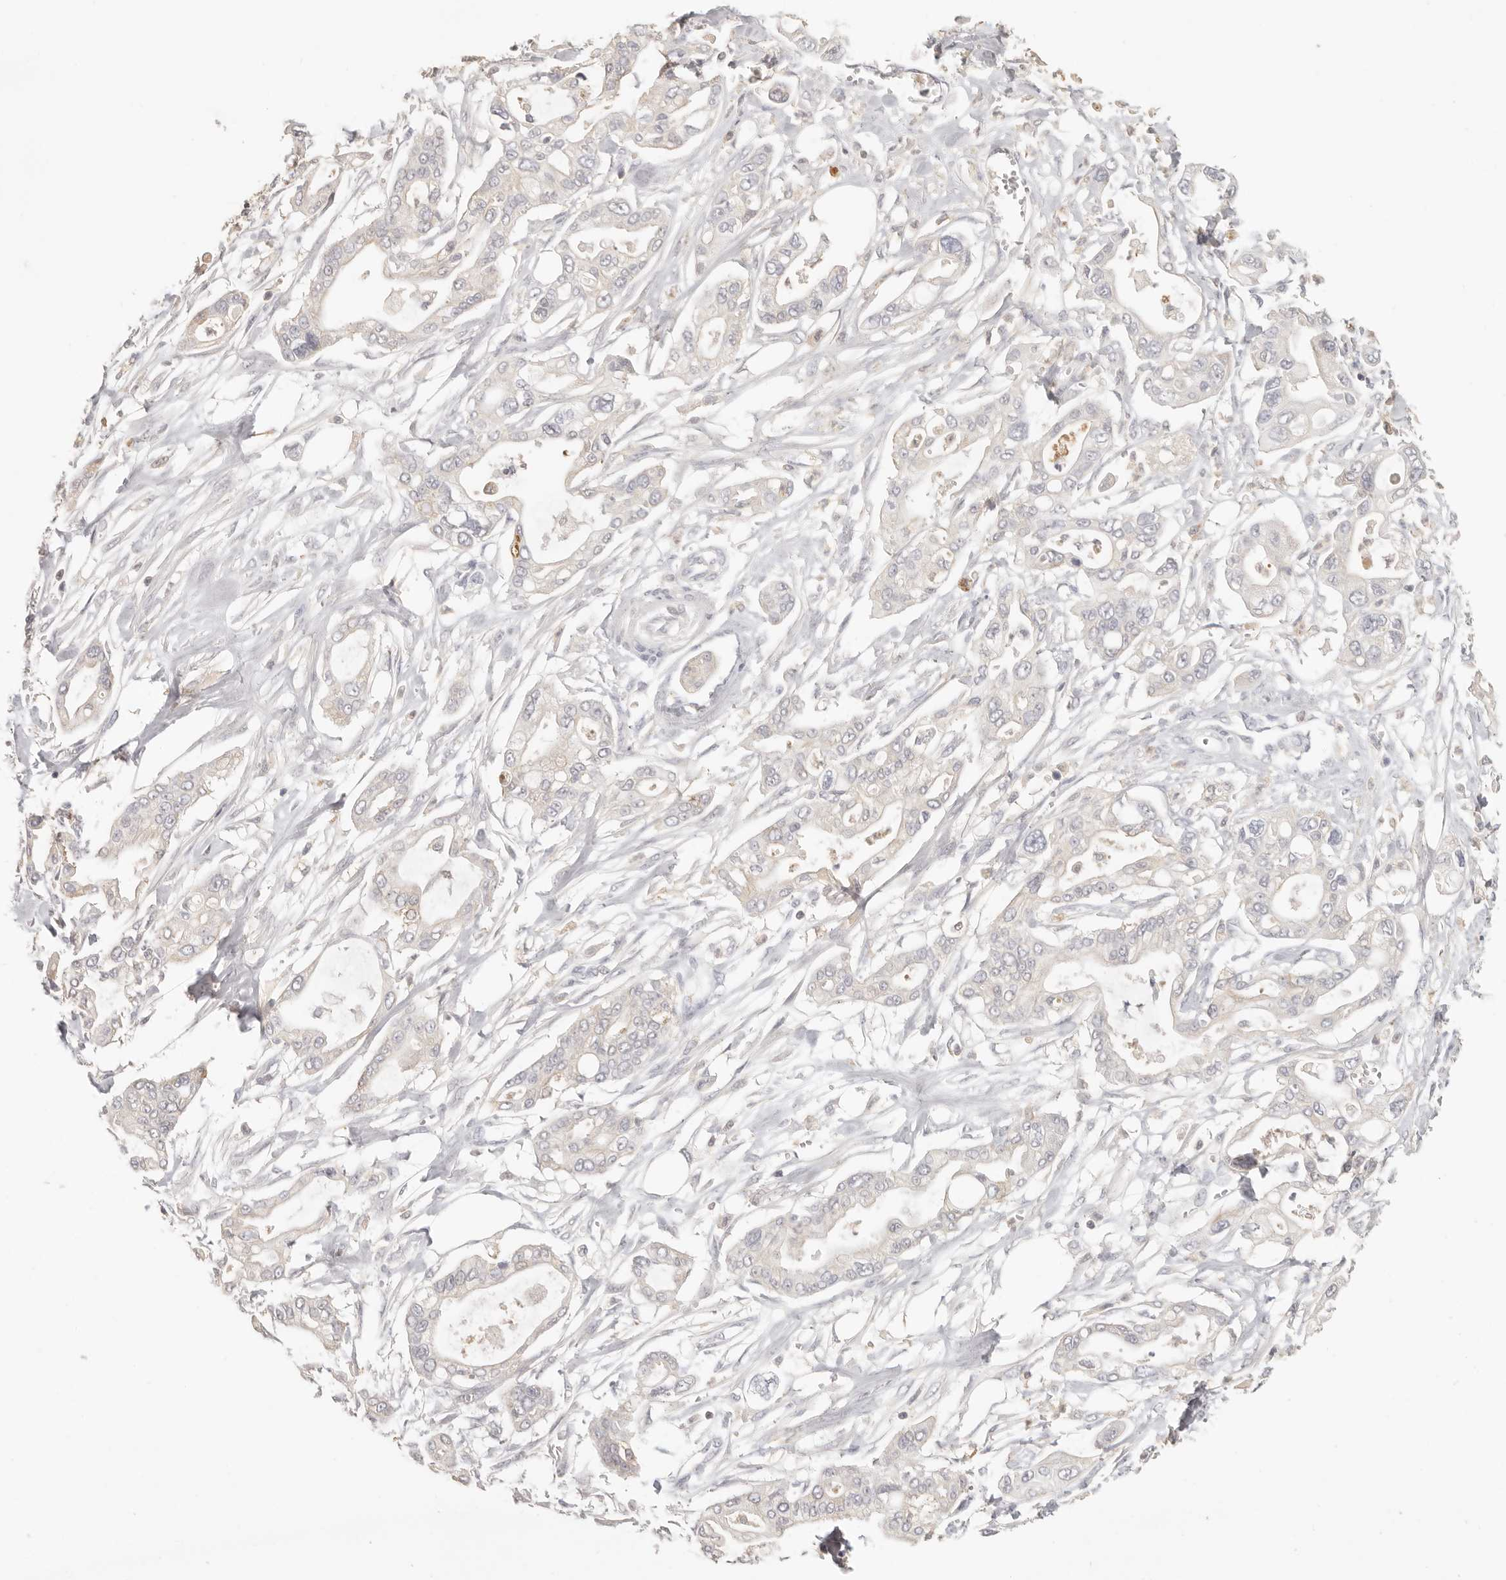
{"staining": {"intensity": "negative", "quantity": "none", "location": "none"}, "tissue": "pancreatic cancer", "cell_type": "Tumor cells", "image_type": "cancer", "snomed": [{"axis": "morphology", "description": "Adenocarcinoma, NOS"}, {"axis": "topography", "description": "Pancreas"}], "caption": "DAB (3,3'-diaminobenzidine) immunohistochemical staining of pancreatic cancer (adenocarcinoma) reveals no significant staining in tumor cells.", "gene": "CSK", "patient": {"sex": "male", "age": 68}}